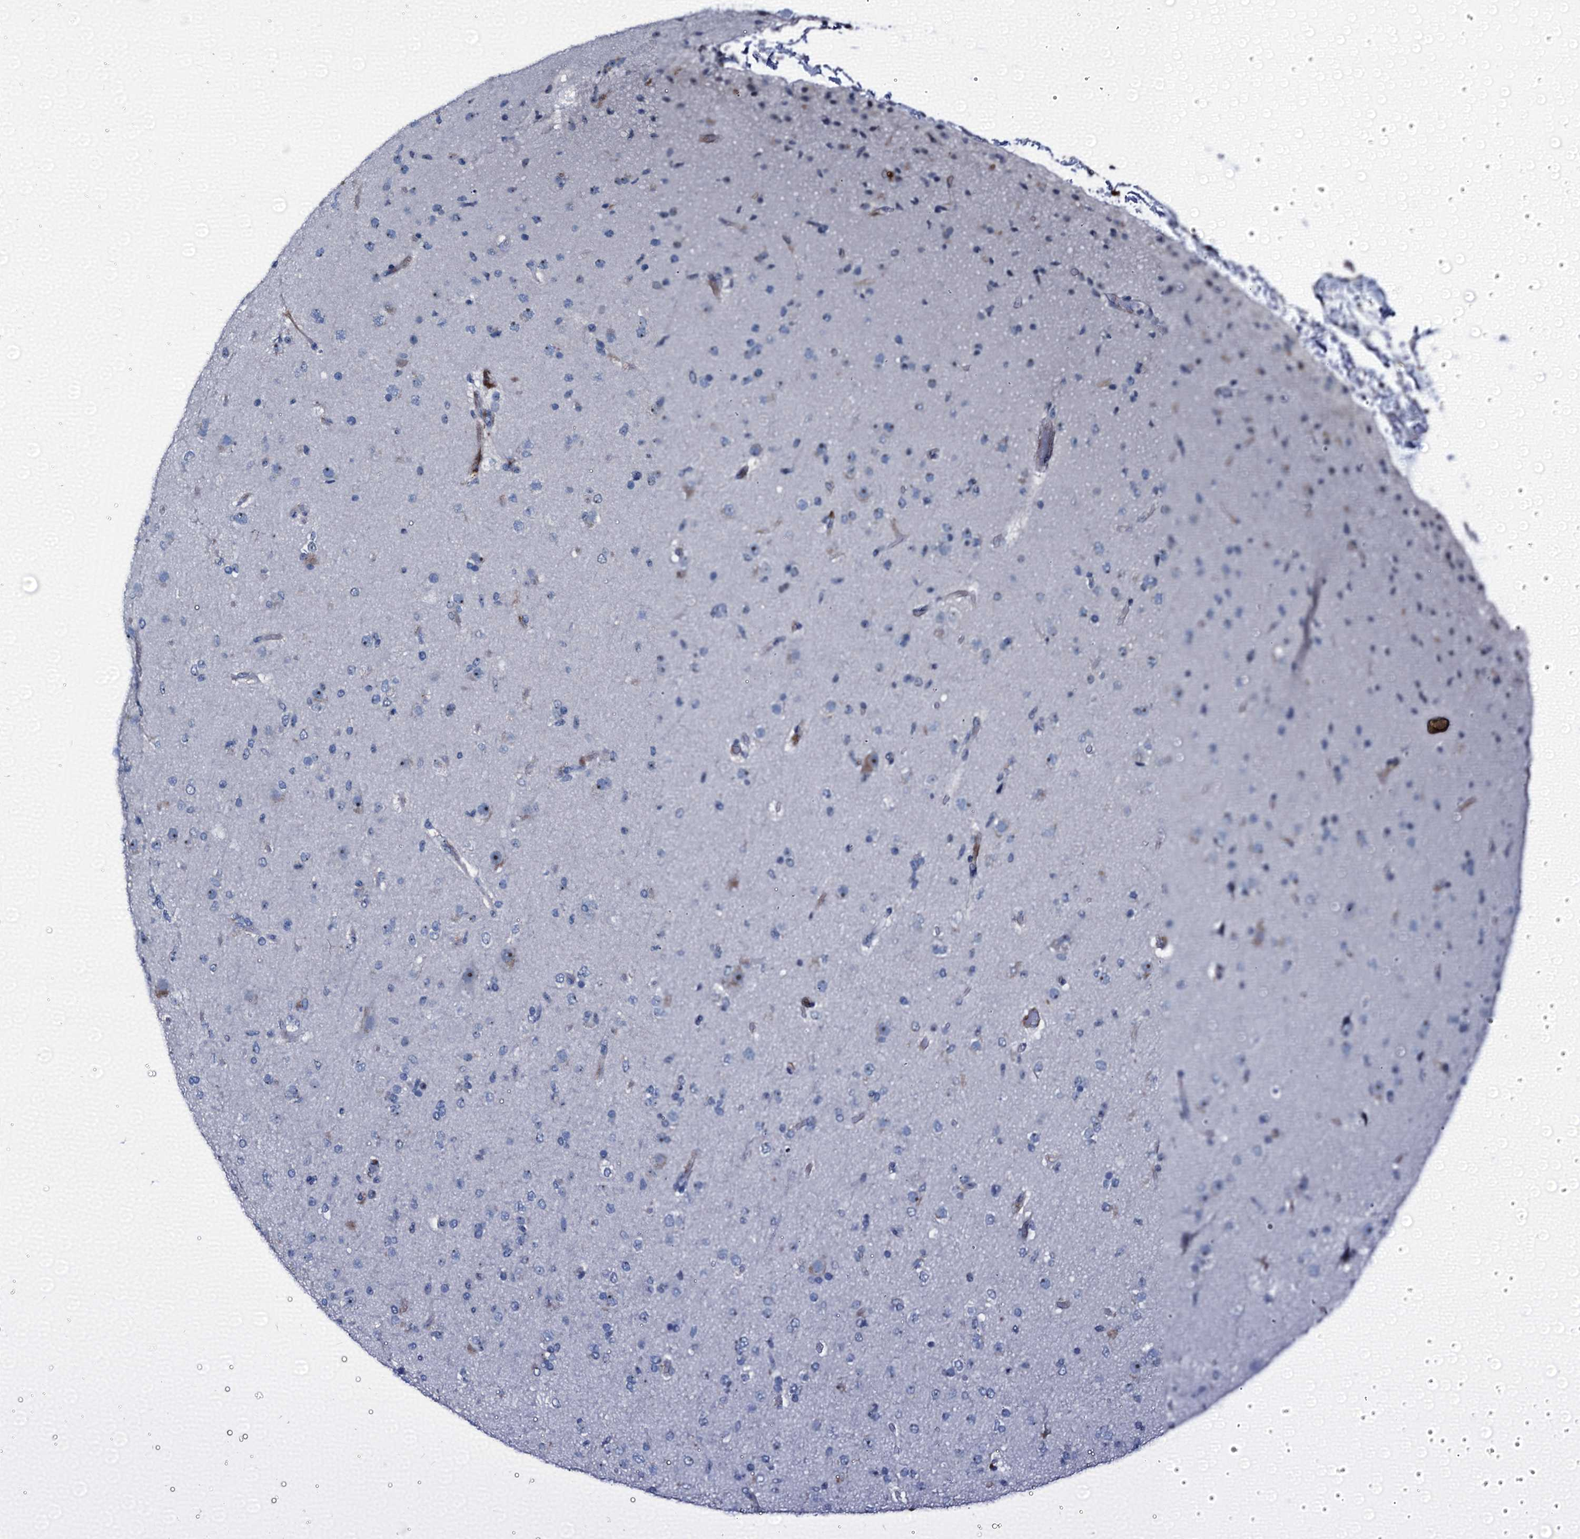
{"staining": {"intensity": "negative", "quantity": "none", "location": "none"}, "tissue": "glioma", "cell_type": "Tumor cells", "image_type": "cancer", "snomed": [{"axis": "morphology", "description": "Glioma, malignant, Low grade"}, {"axis": "topography", "description": "Brain"}], "caption": "A photomicrograph of human low-grade glioma (malignant) is negative for staining in tumor cells. The staining is performed using DAB (3,3'-diaminobenzidine) brown chromogen with nuclei counter-stained in using hematoxylin.", "gene": "EMG1", "patient": {"sex": "male", "age": 65}}